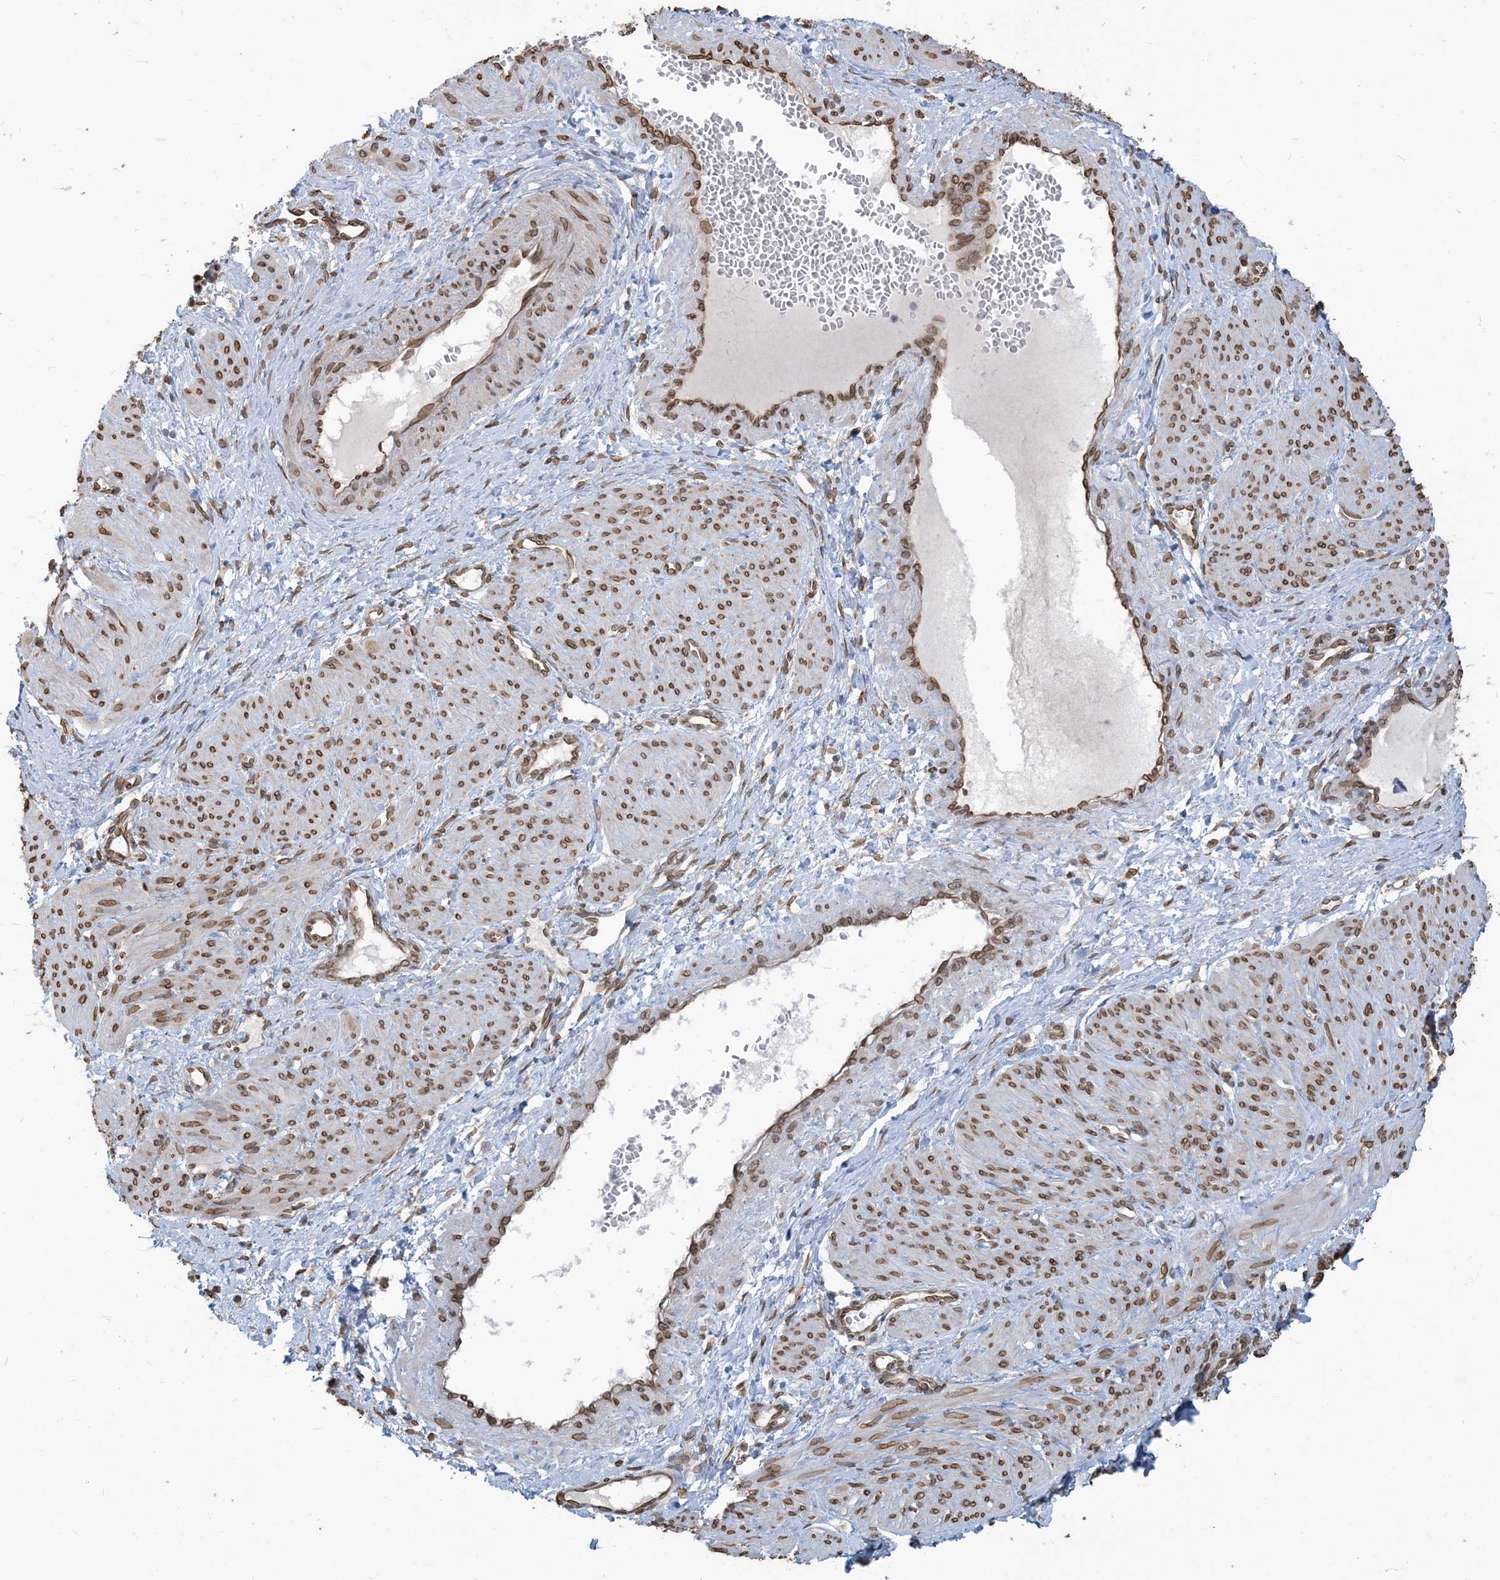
{"staining": {"intensity": "moderate", "quantity": ">75%", "location": "cytoplasmic/membranous,nuclear"}, "tissue": "smooth muscle", "cell_type": "Smooth muscle cells", "image_type": "normal", "snomed": [{"axis": "morphology", "description": "Normal tissue, NOS"}, {"axis": "topography", "description": "Endometrium"}], "caption": "High-magnification brightfield microscopy of benign smooth muscle stained with DAB (3,3'-diaminobenzidine) (brown) and counterstained with hematoxylin (blue). smooth muscle cells exhibit moderate cytoplasmic/membranous,nuclear expression is seen in about>75% of cells. The staining was performed using DAB, with brown indicating positive protein expression. Nuclei are stained blue with hematoxylin.", "gene": "WWP1", "patient": {"sex": "female", "age": 33}}